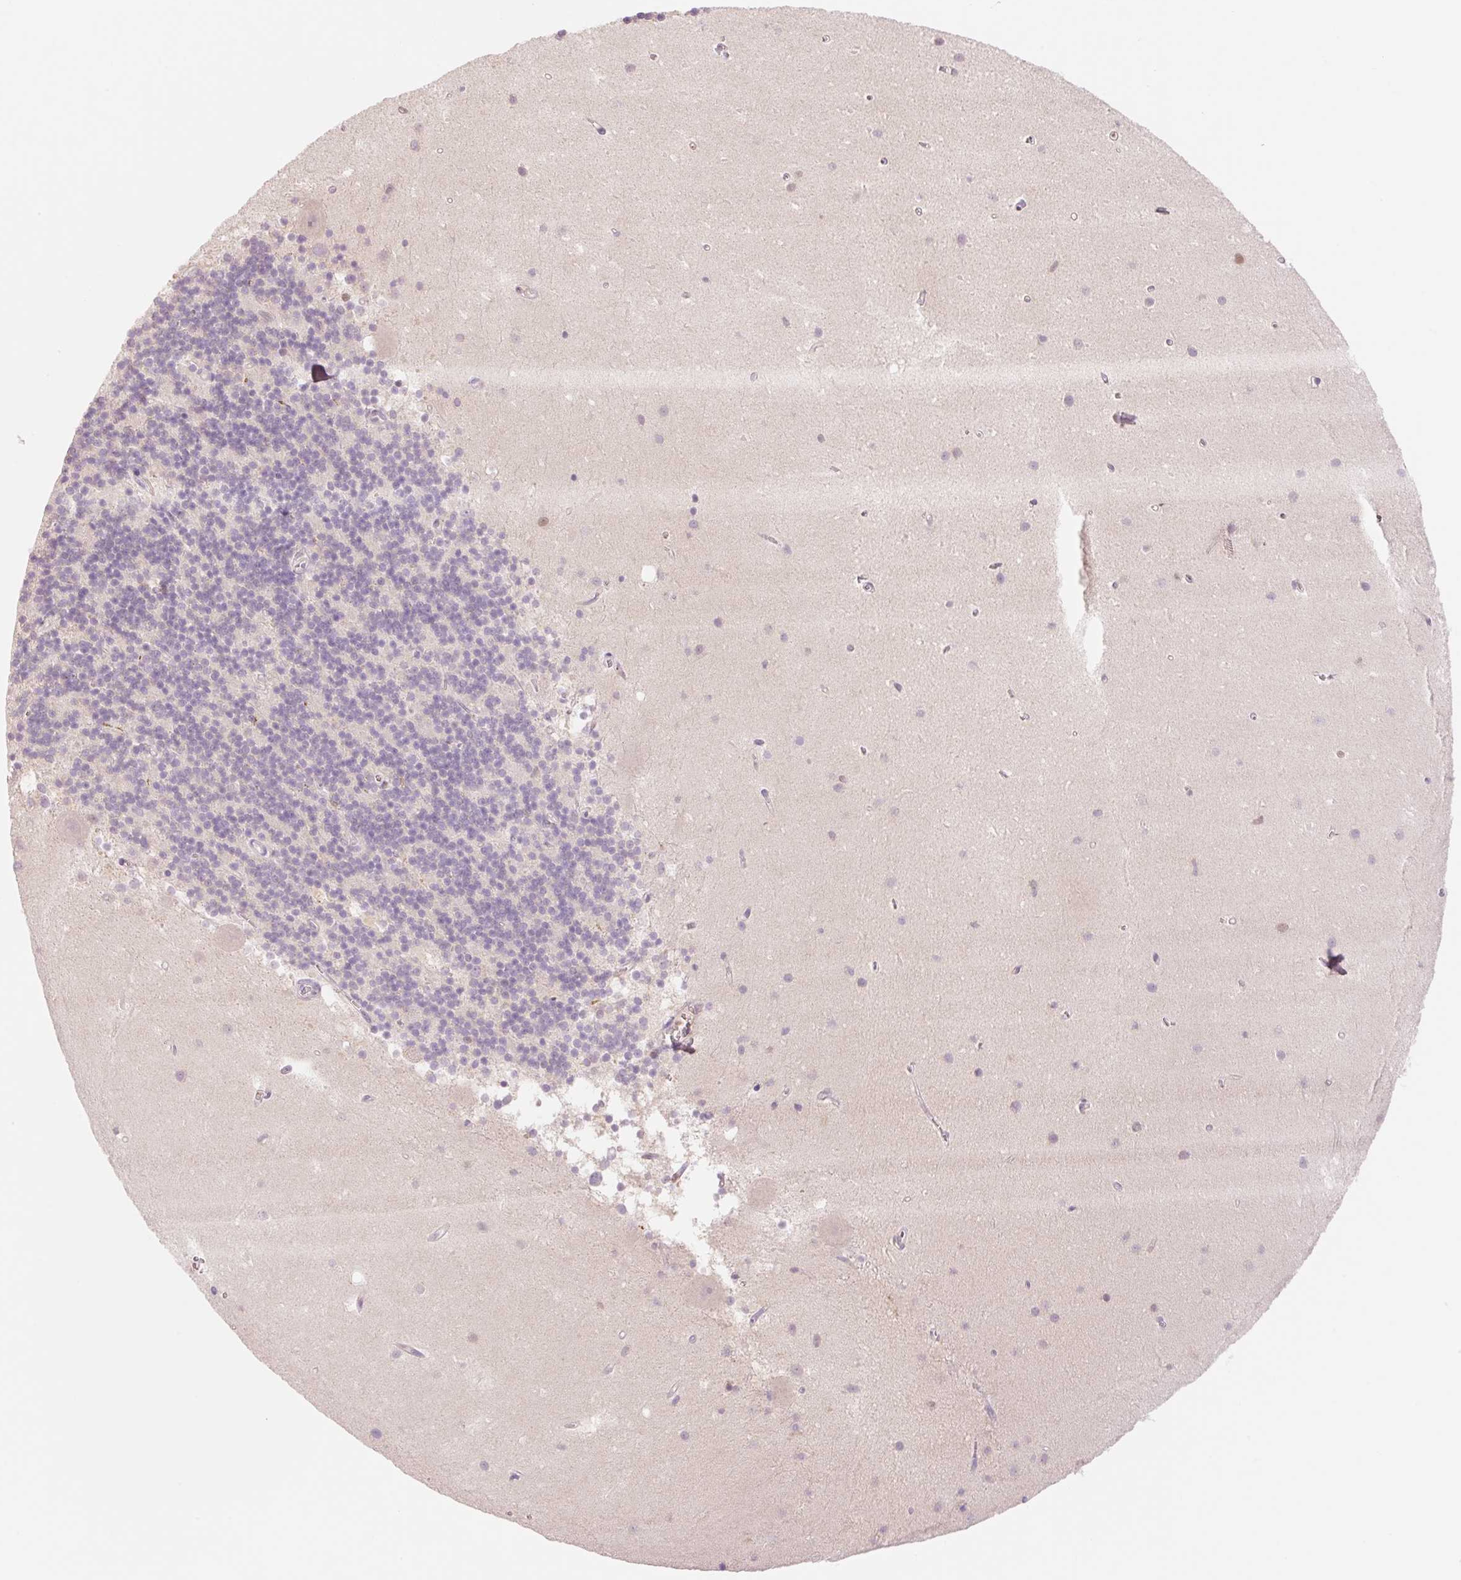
{"staining": {"intensity": "negative", "quantity": "none", "location": "none"}, "tissue": "cerebellum", "cell_type": "Cells in granular layer", "image_type": "normal", "snomed": [{"axis": "morphology", "description": "Normal tissue, NOS"}, {"axis": "topography", "description": "Cerebellum"}], "caption": "Cells in granular layer are negative for brown protein staining in unremarkable cerebellum. (IHC, brightfield microscopy, high magnification).", "gene": "HEBP1", "patient": {"sex": "male", "age": 54}}